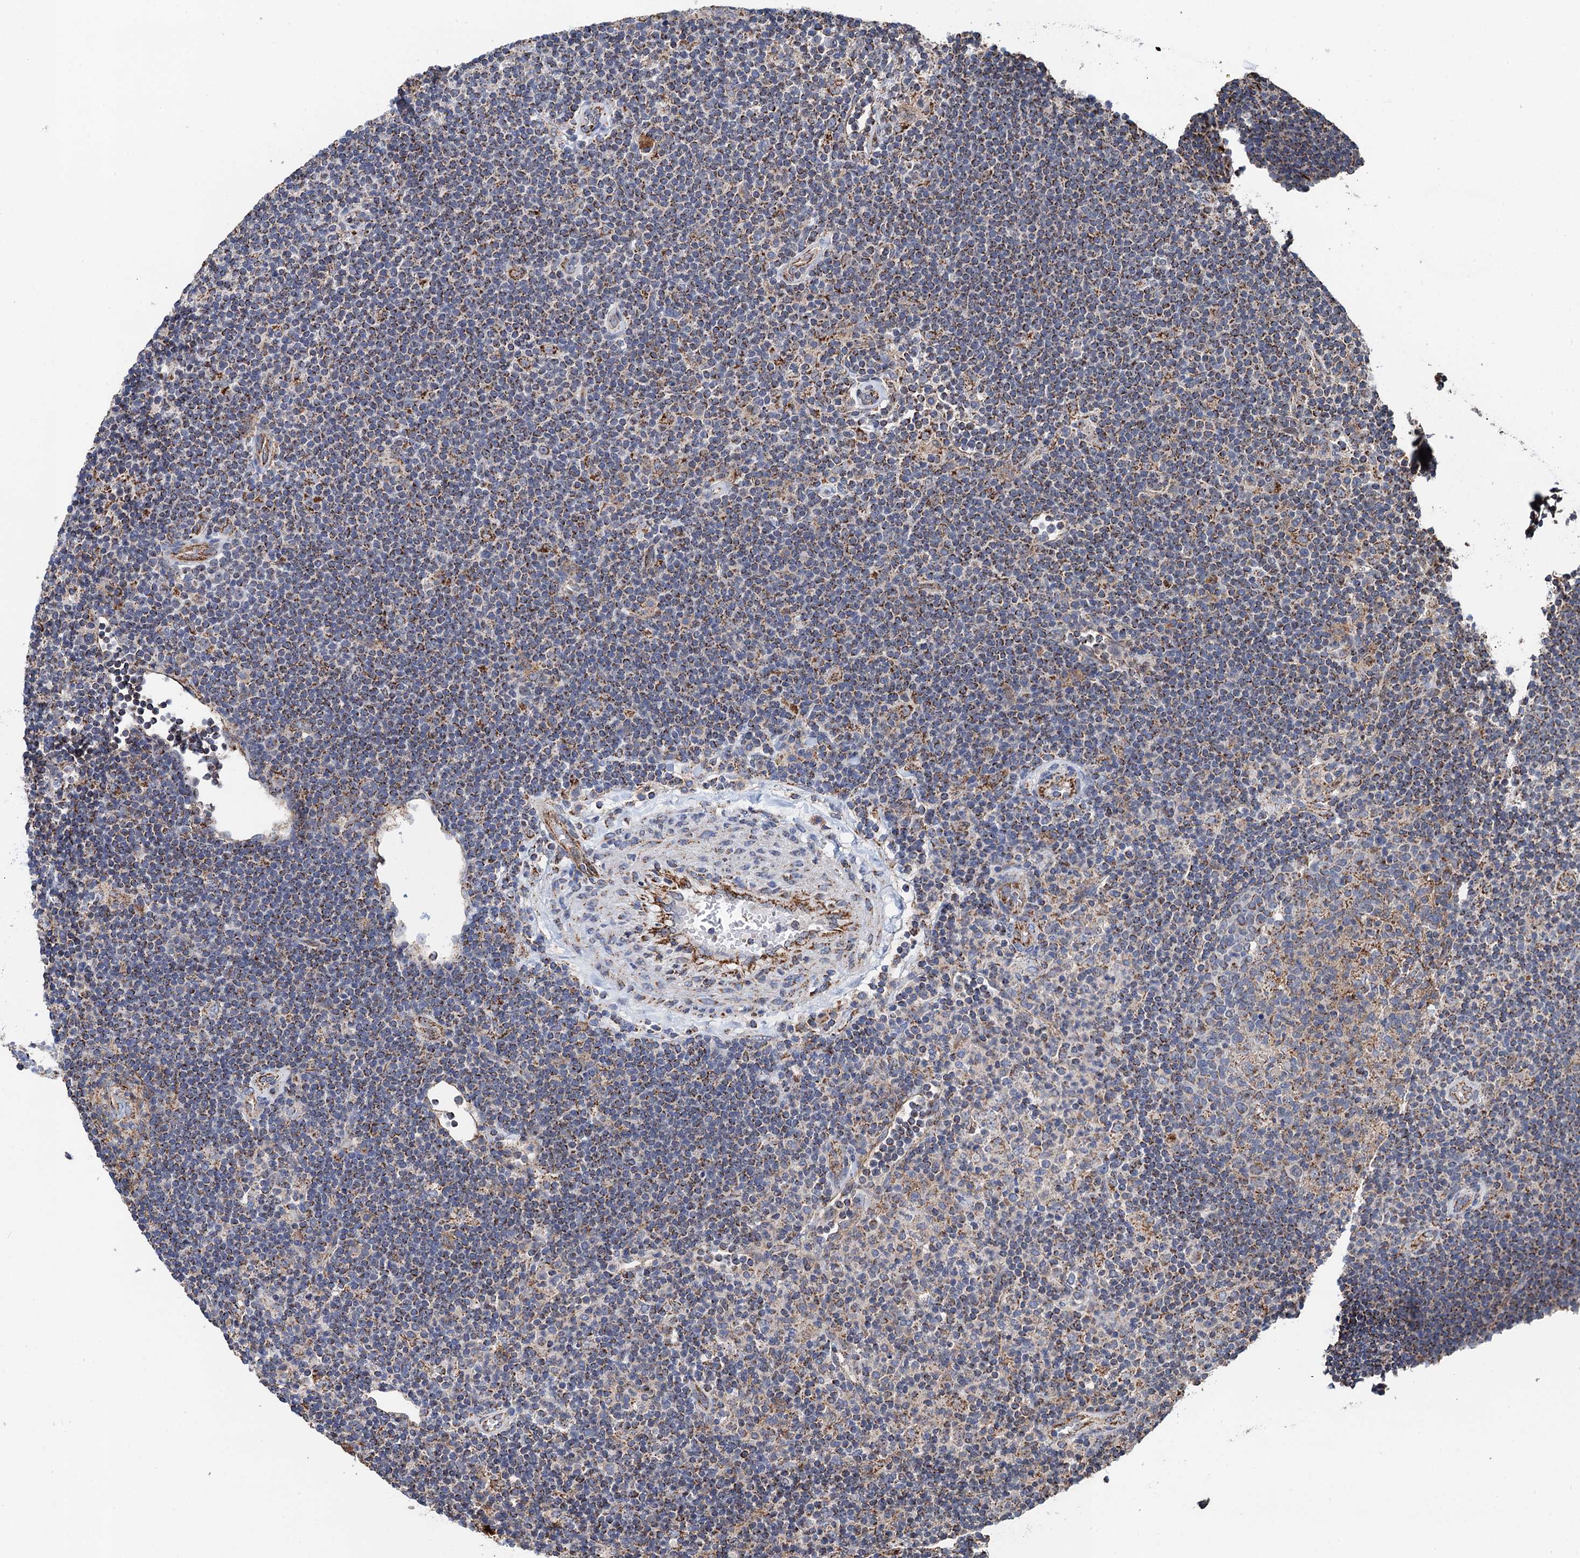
{"staining": {"intensity": "weak", "quantity": ">75%", "location": "cytoplasmic/membranous"}, "tissue": "lymphoma", "cell_type": "Tumor cells", "image_type": "cancer", "snomed": [{"axis": "morphology", "description": "Hodgkin's disease, NOS"}, {"axis": "topography", "description": "Lymph node"}], "caption": "Immunohistochemical staining of human lymphoma reveals low levels of weak cytoplasmic/membranous protein staining in about >75% of tumor cells.", "gene": "DGLUCY", "patient": {"sex": "female", "age": 57}}